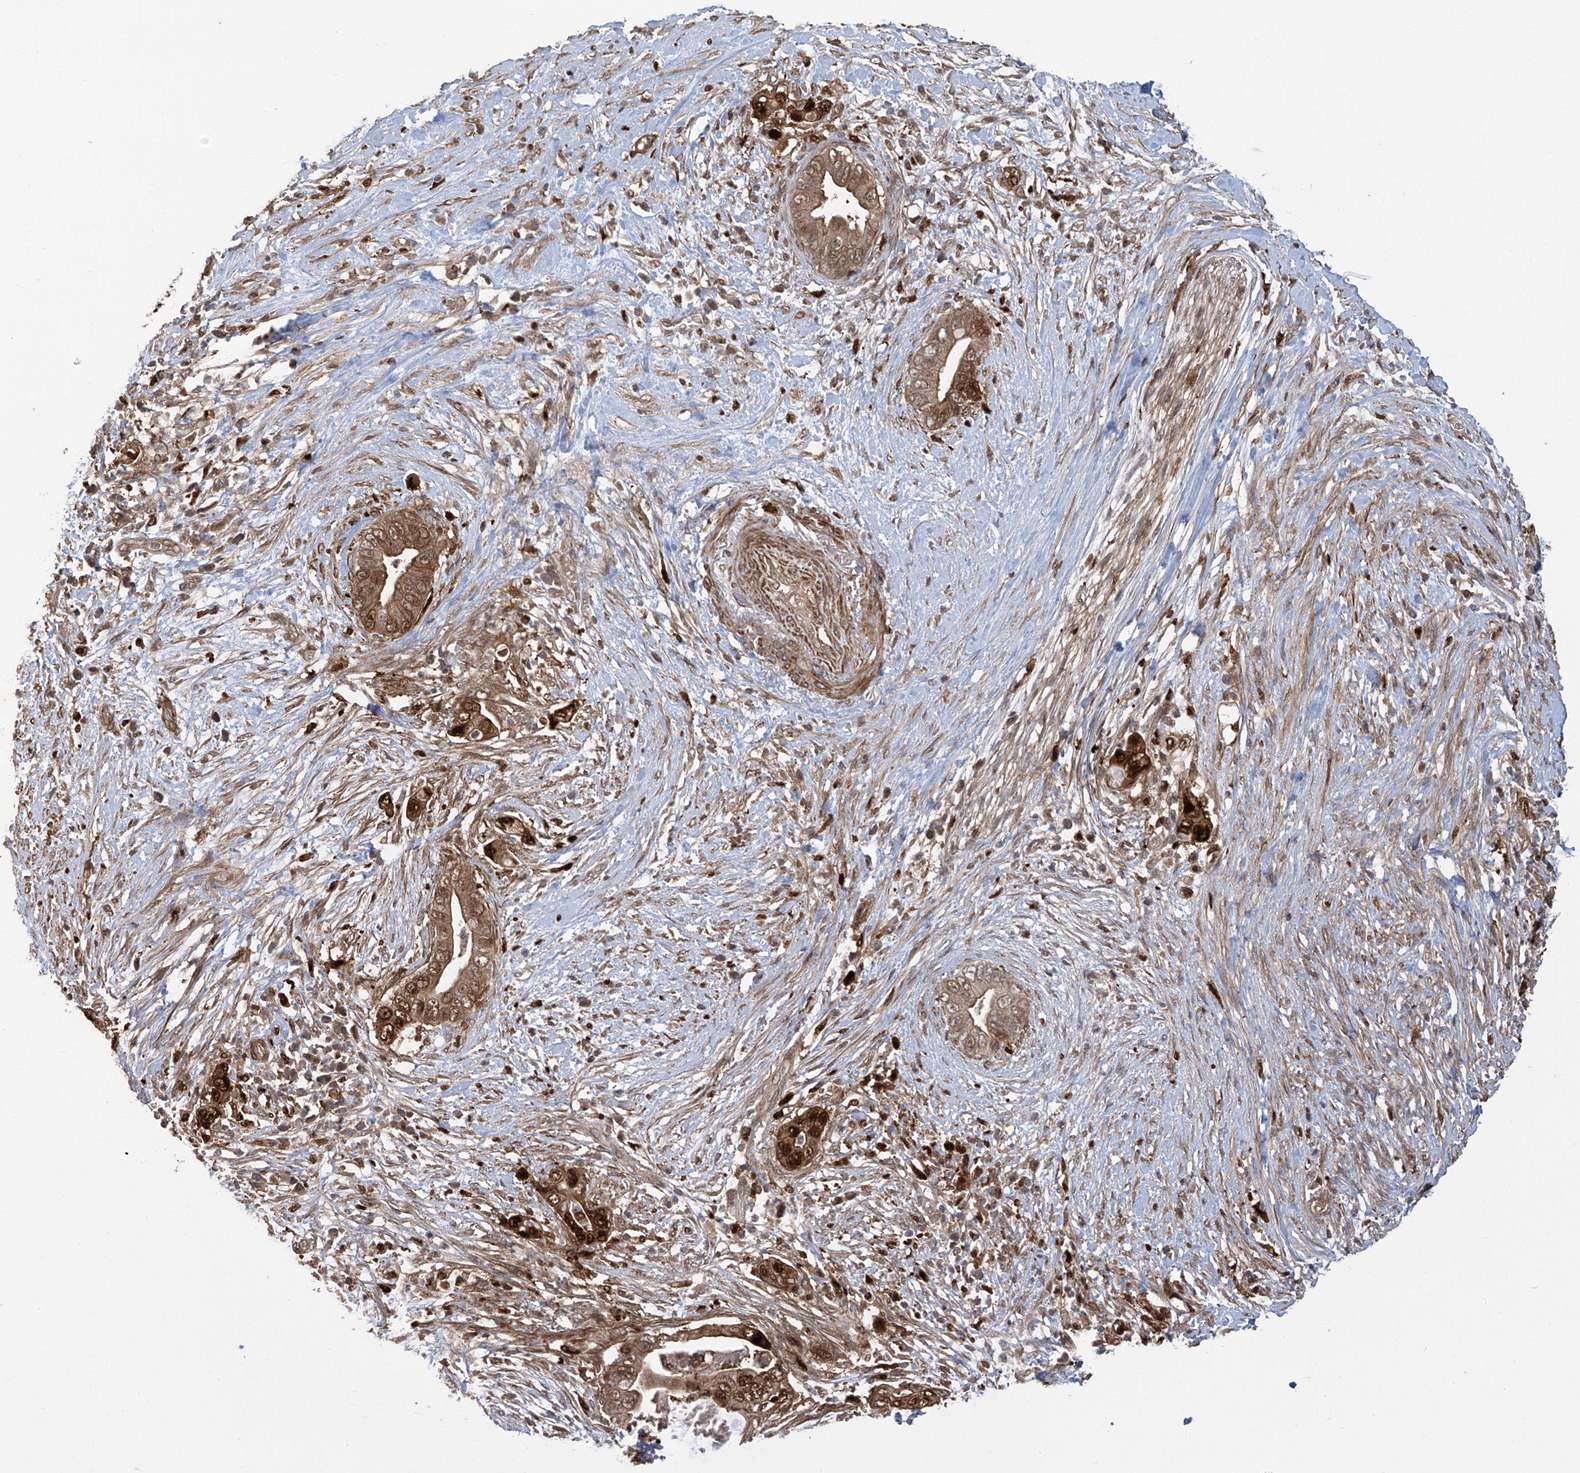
{"staining": {"intensity": "moderate", "quantity": ">75%", "location": "cytoplasmic/membranous,nuclear"}, "tissue": "pancreatic cancer", "cell_type": "Tumor cells", "image_type": "cancer", "snomed": [{"axis": "morphology", "description": "Adenocarcinoma, NOS"}, {"axis": "topography", "description": "Pancreas"}], "caption": "Brown immunohistochemical staining in pancreatic adenocarcinoma shows moderate cytoplasmic/membranous and nuclear staining in about >75% of tumor cells.", "gene": "ATAD2B", "patient": {"sex": "male", "age": 75}}